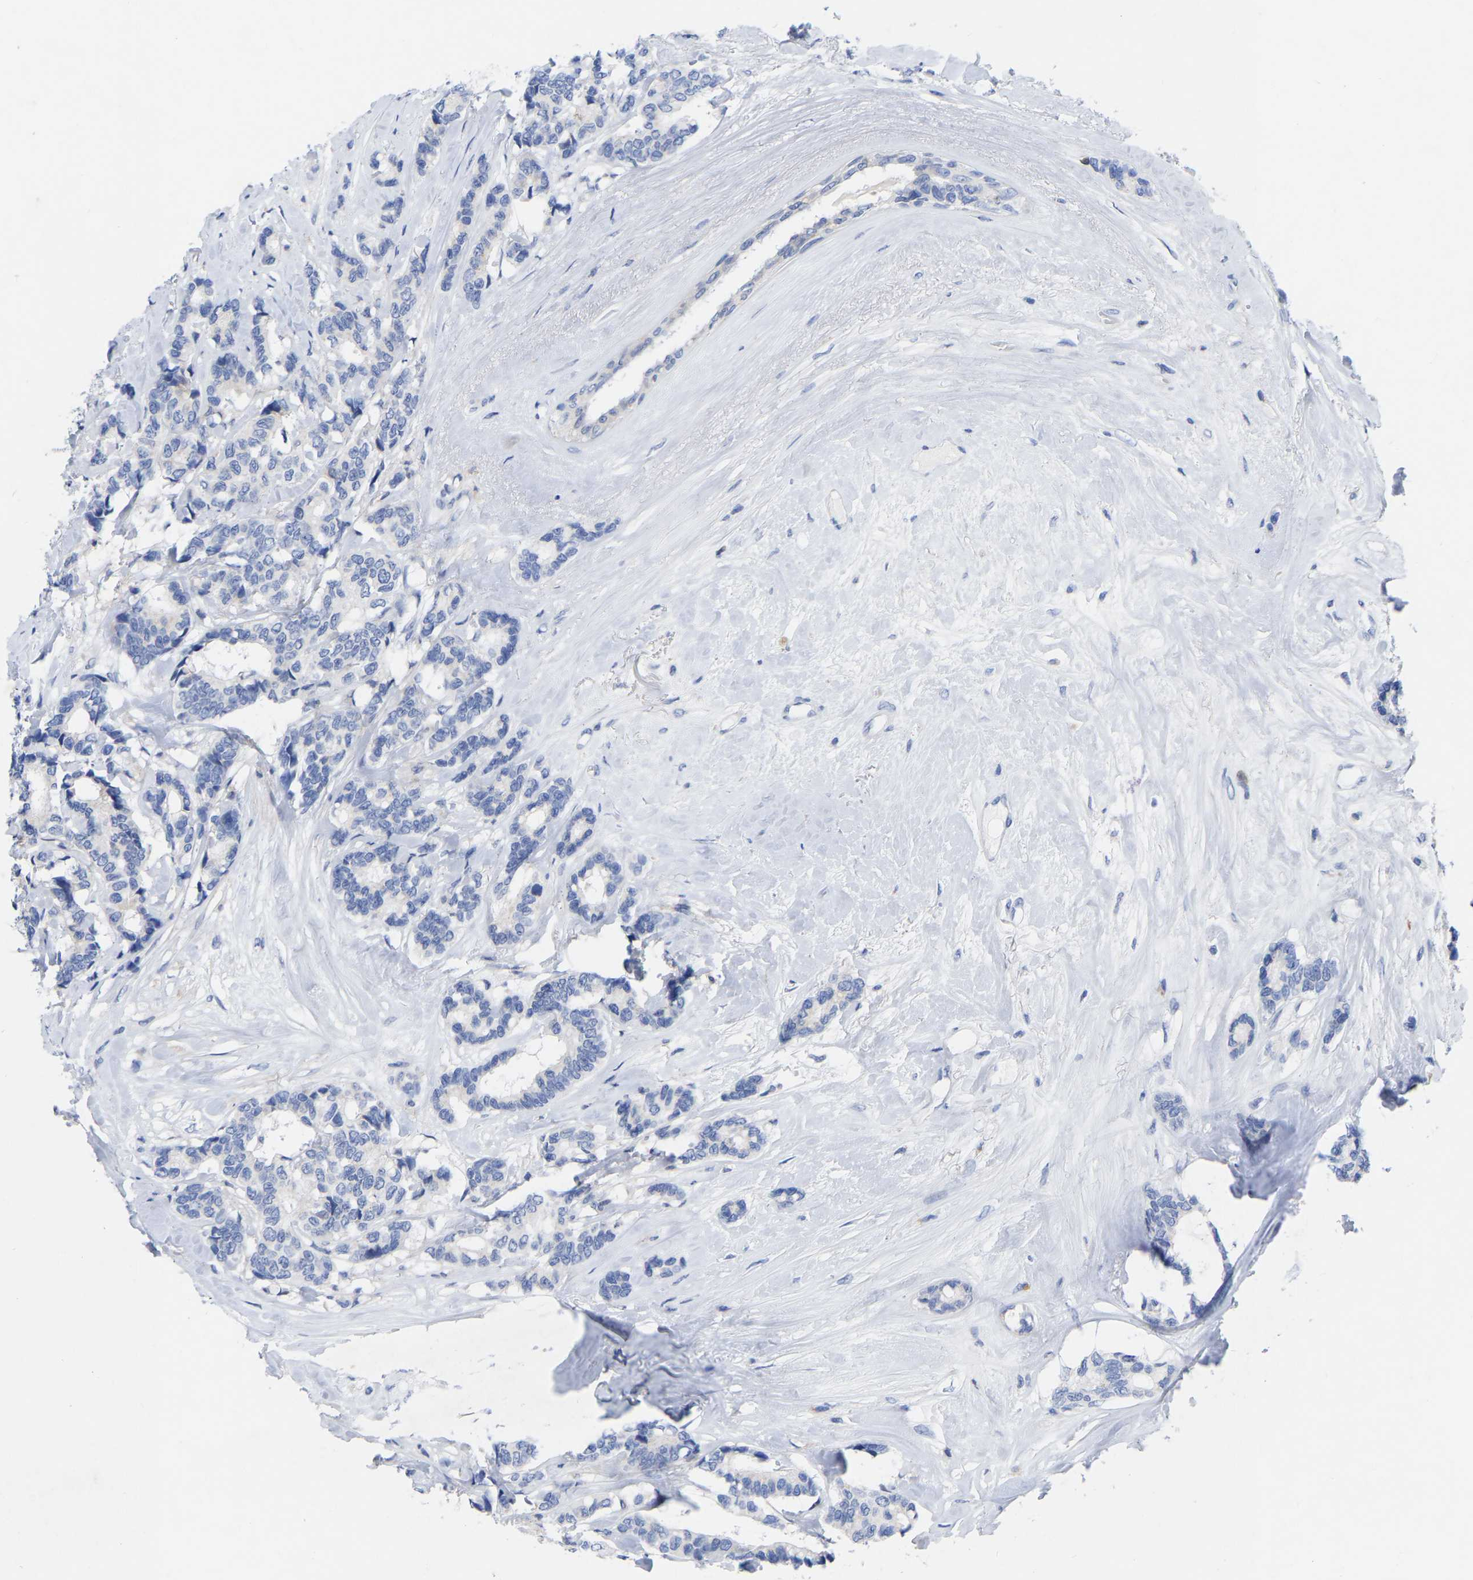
{"staining": {"intensity": "negative", "quantity": "none", "location": "none"}, "tissue": "breast cancer", "cell_type": "Tumor cells", "image_type": "cancer", "snomed": [{"axis": "morphology", "description": "Duct carcinoma"}, {"axis": "topography", "description": "Breast"}], "caption": "This is an immunohistochemistry (IHC) image of human breast cancer. There is no positivity in tumor cells.", "gene": "PTPN7", "patient": {"sex": "female", "age": 87}}